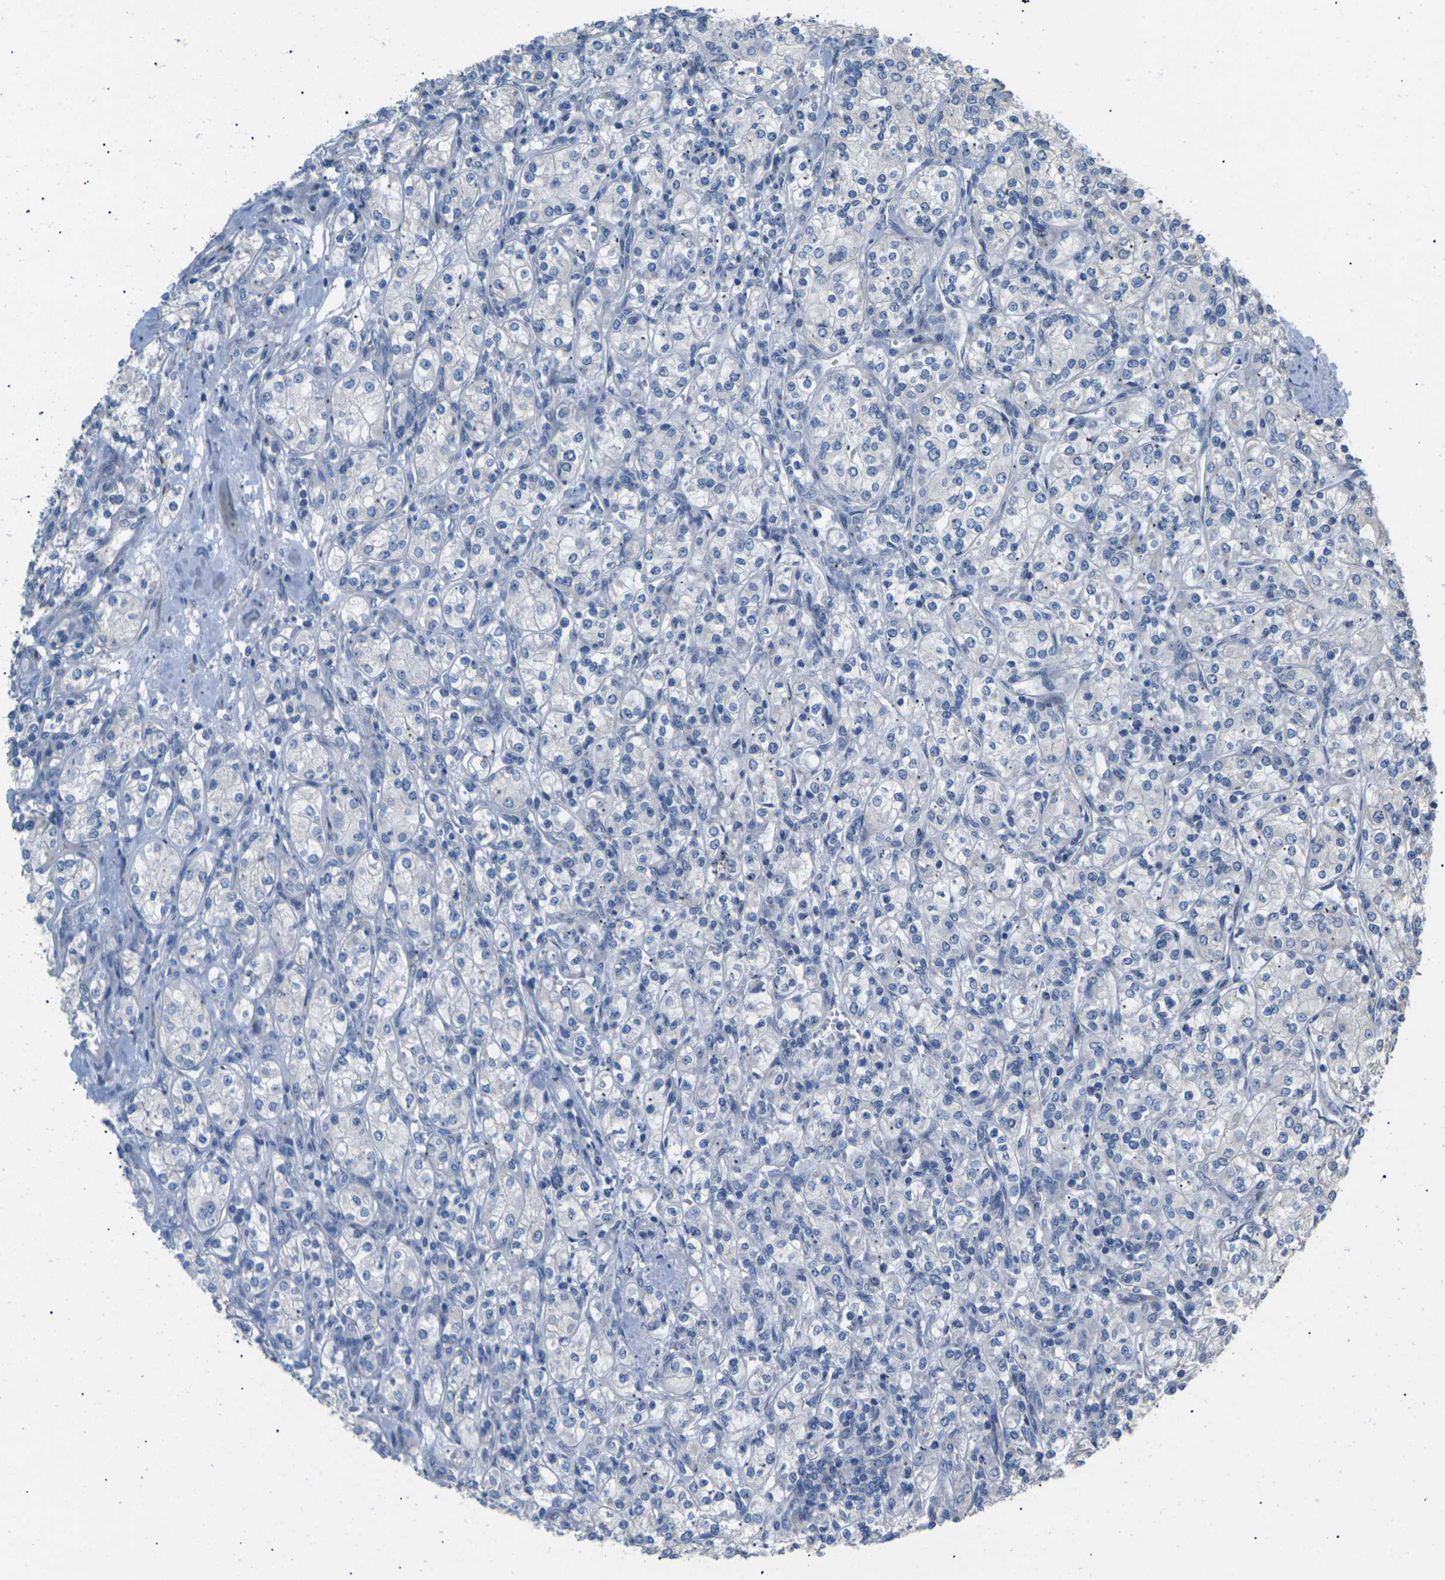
{"staining": {"intensity": "negative", "quantity": "none", "location": "none"}, "tissue": "renal cancer", "cell_type": "Tumor cells", "image_type": "cancer", "snomed": [{"axis": "morphology", "description": "Adenocarcinoma, NOS"}, {"axis": "topography", "description": "Kidney"}], "caption": "The image reveals no significant positivity in tumor cells of adenocarcinoma (renal).", "gene": "KLHDC8B", "patient": {"sex": "male", "age": 77}}